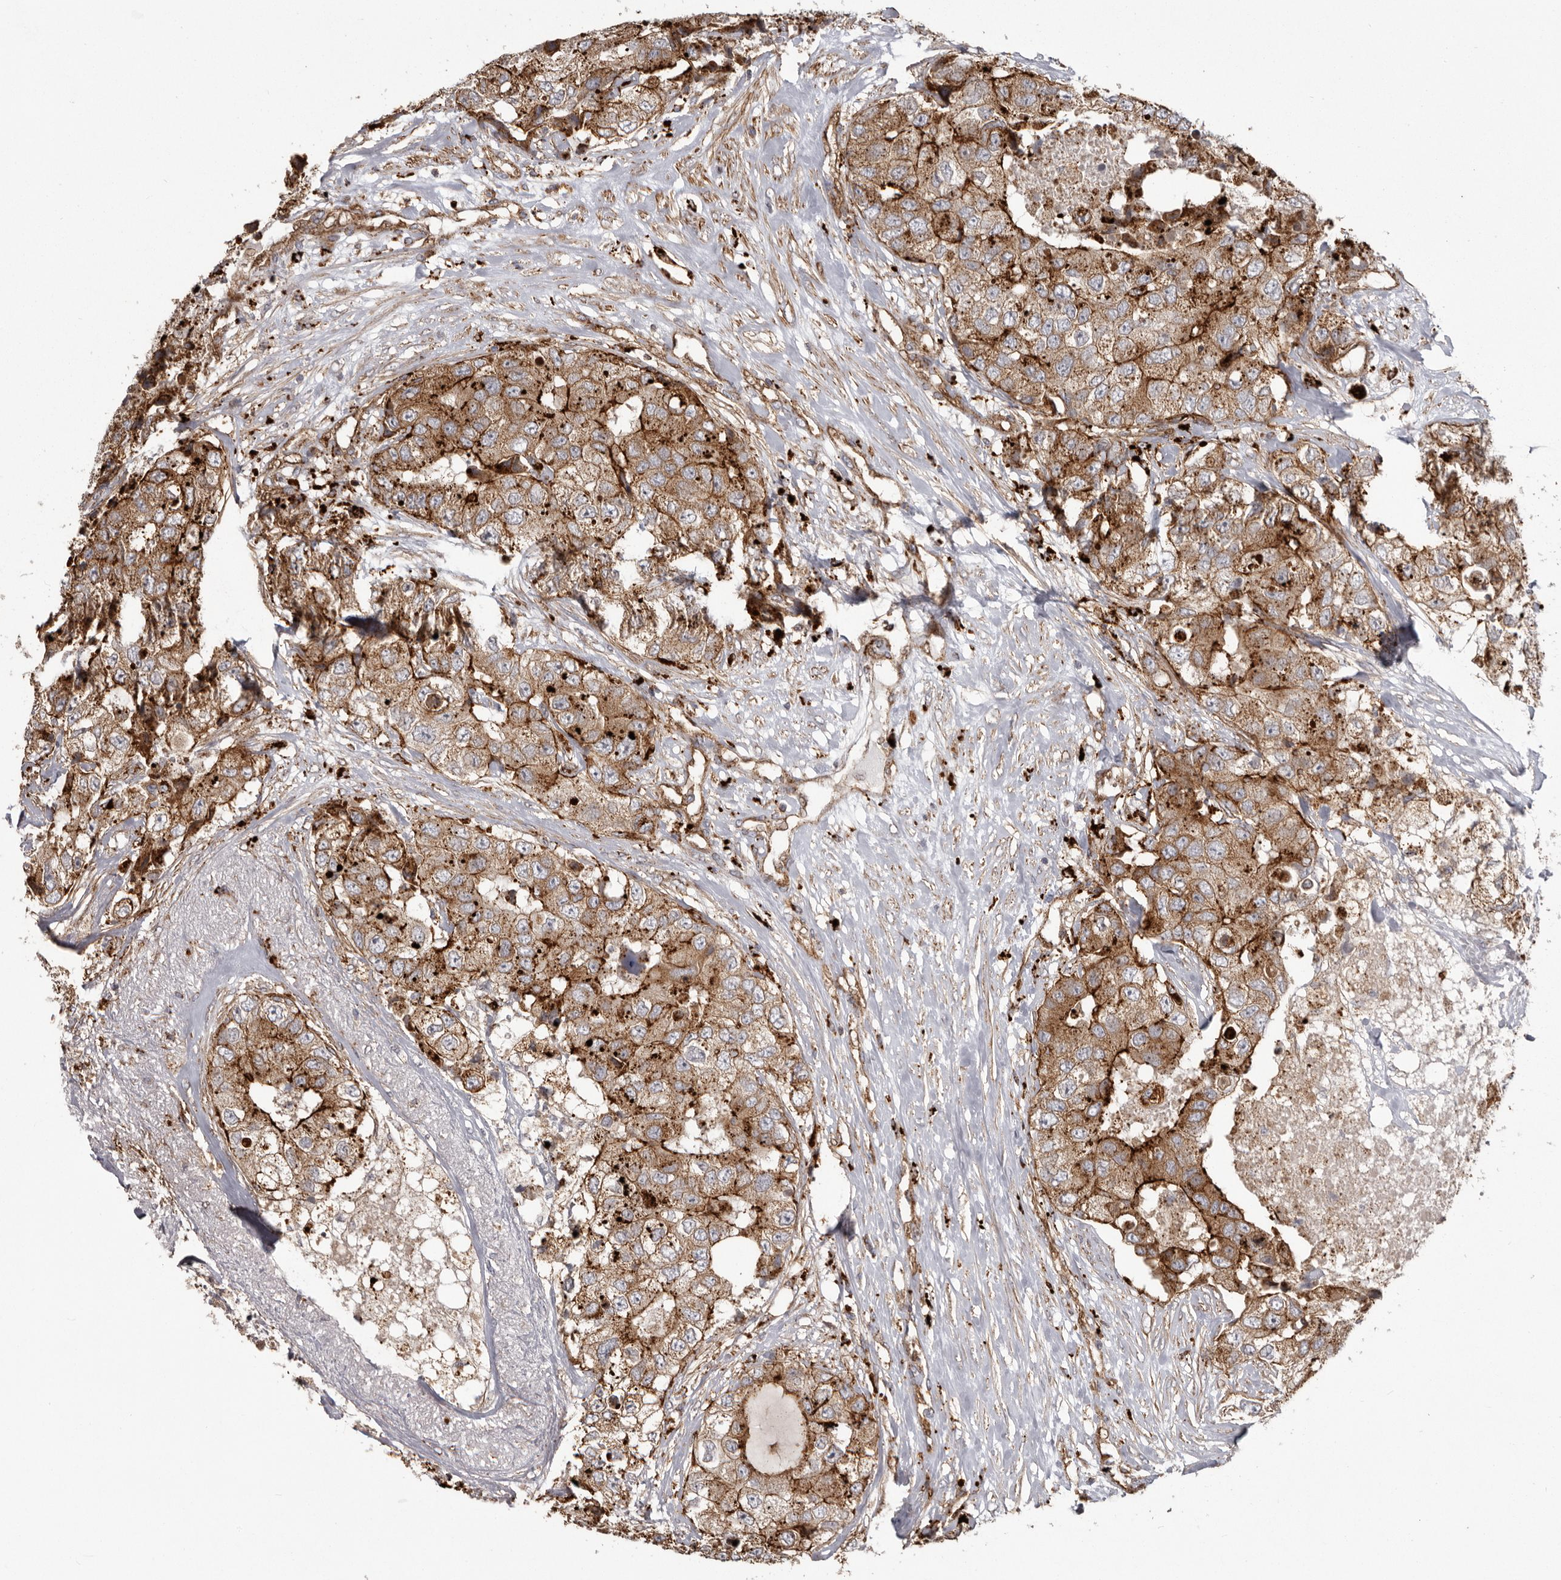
{"staining": {"intensity": "strong", "quantity": "25%-75%", "location": "cytoplasmic/membranous"}, "tissue": "breast cancer", "cell_type": "Tumor cells", "image_type": "cancer", "snomed": [{"axis": "morphology", "description": "Duct carcinoma"}, {"axis": "topography", "description": "Breast"}], "caption": "Protein positivity by immunohistochemistry (IHC) displays strong cytoplasmic/membranous staining in approximately 25%-75% of tumor cells in breast infiltrating ductal carcinoma. Nuclei are stained in blue.", "gene": "NUP43", "patient": {"sex": "female", "age": 62}}